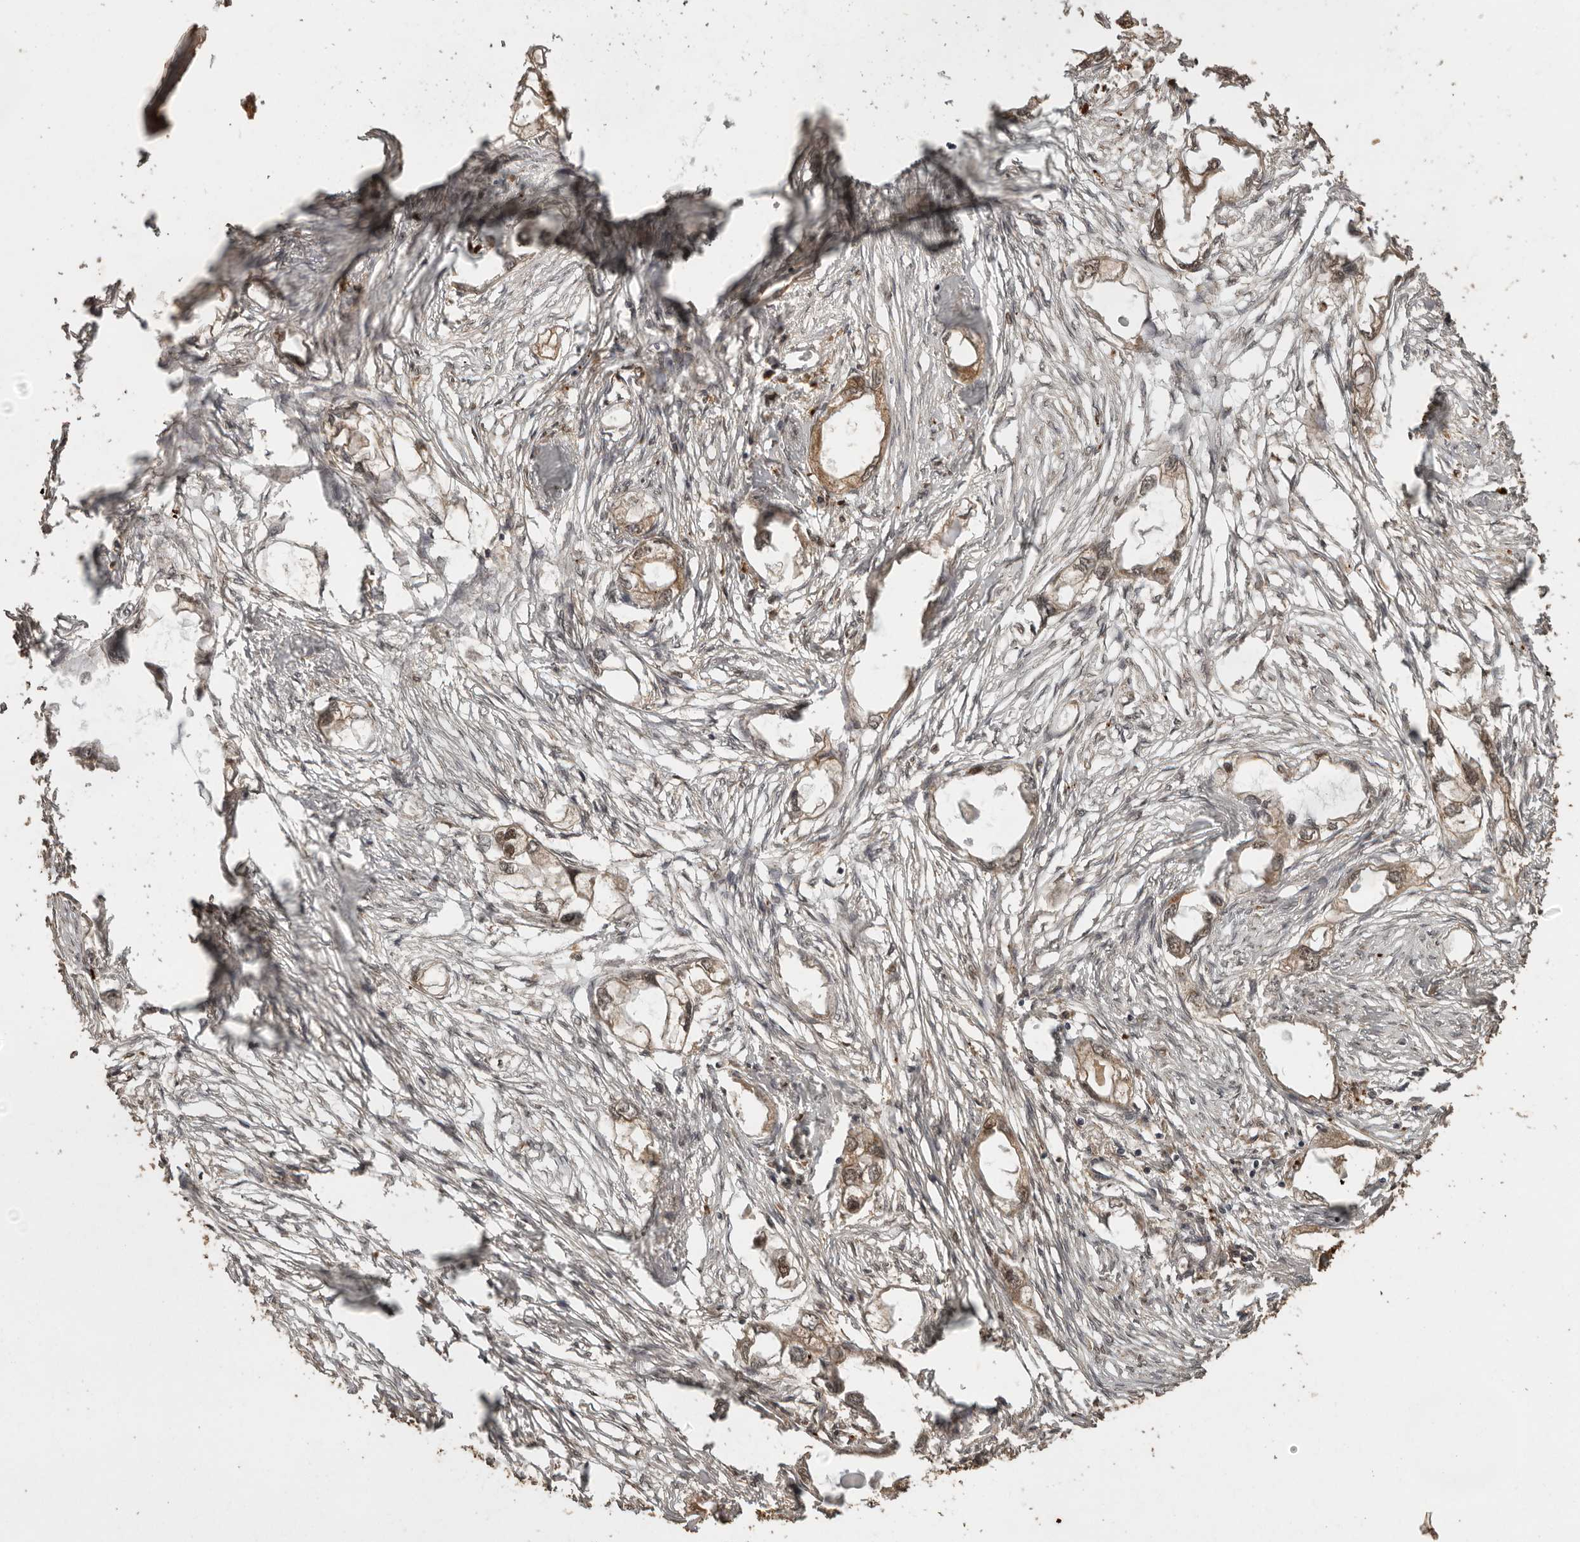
{"staining": {"intensity": "weak", "quantity": ">75%", "location": "cytoplasmic/membranous"}, "tissue": "endometrial cancer", "cell_type": "Tumor cells", "image_type": "cancer", "snomed": [{"axis": "morphology", "description": "Adenocarcinoma, NOS"}, {"axis": "morphology", "description": "Adenocarcinoma, metastatic, NOS"}, {"axis": "topography", "description": "Adipose tissue"}, {"axis": "topography", "description": "Endometrium"}], "caption": "The photomicrograph displays a brown stain indicating the presence of a protein in the cytoplasmic/membranous of tumor cells in endometrial cancer.", "gene": "CTF1", "patient": {"sex": "female", "age": 67}}